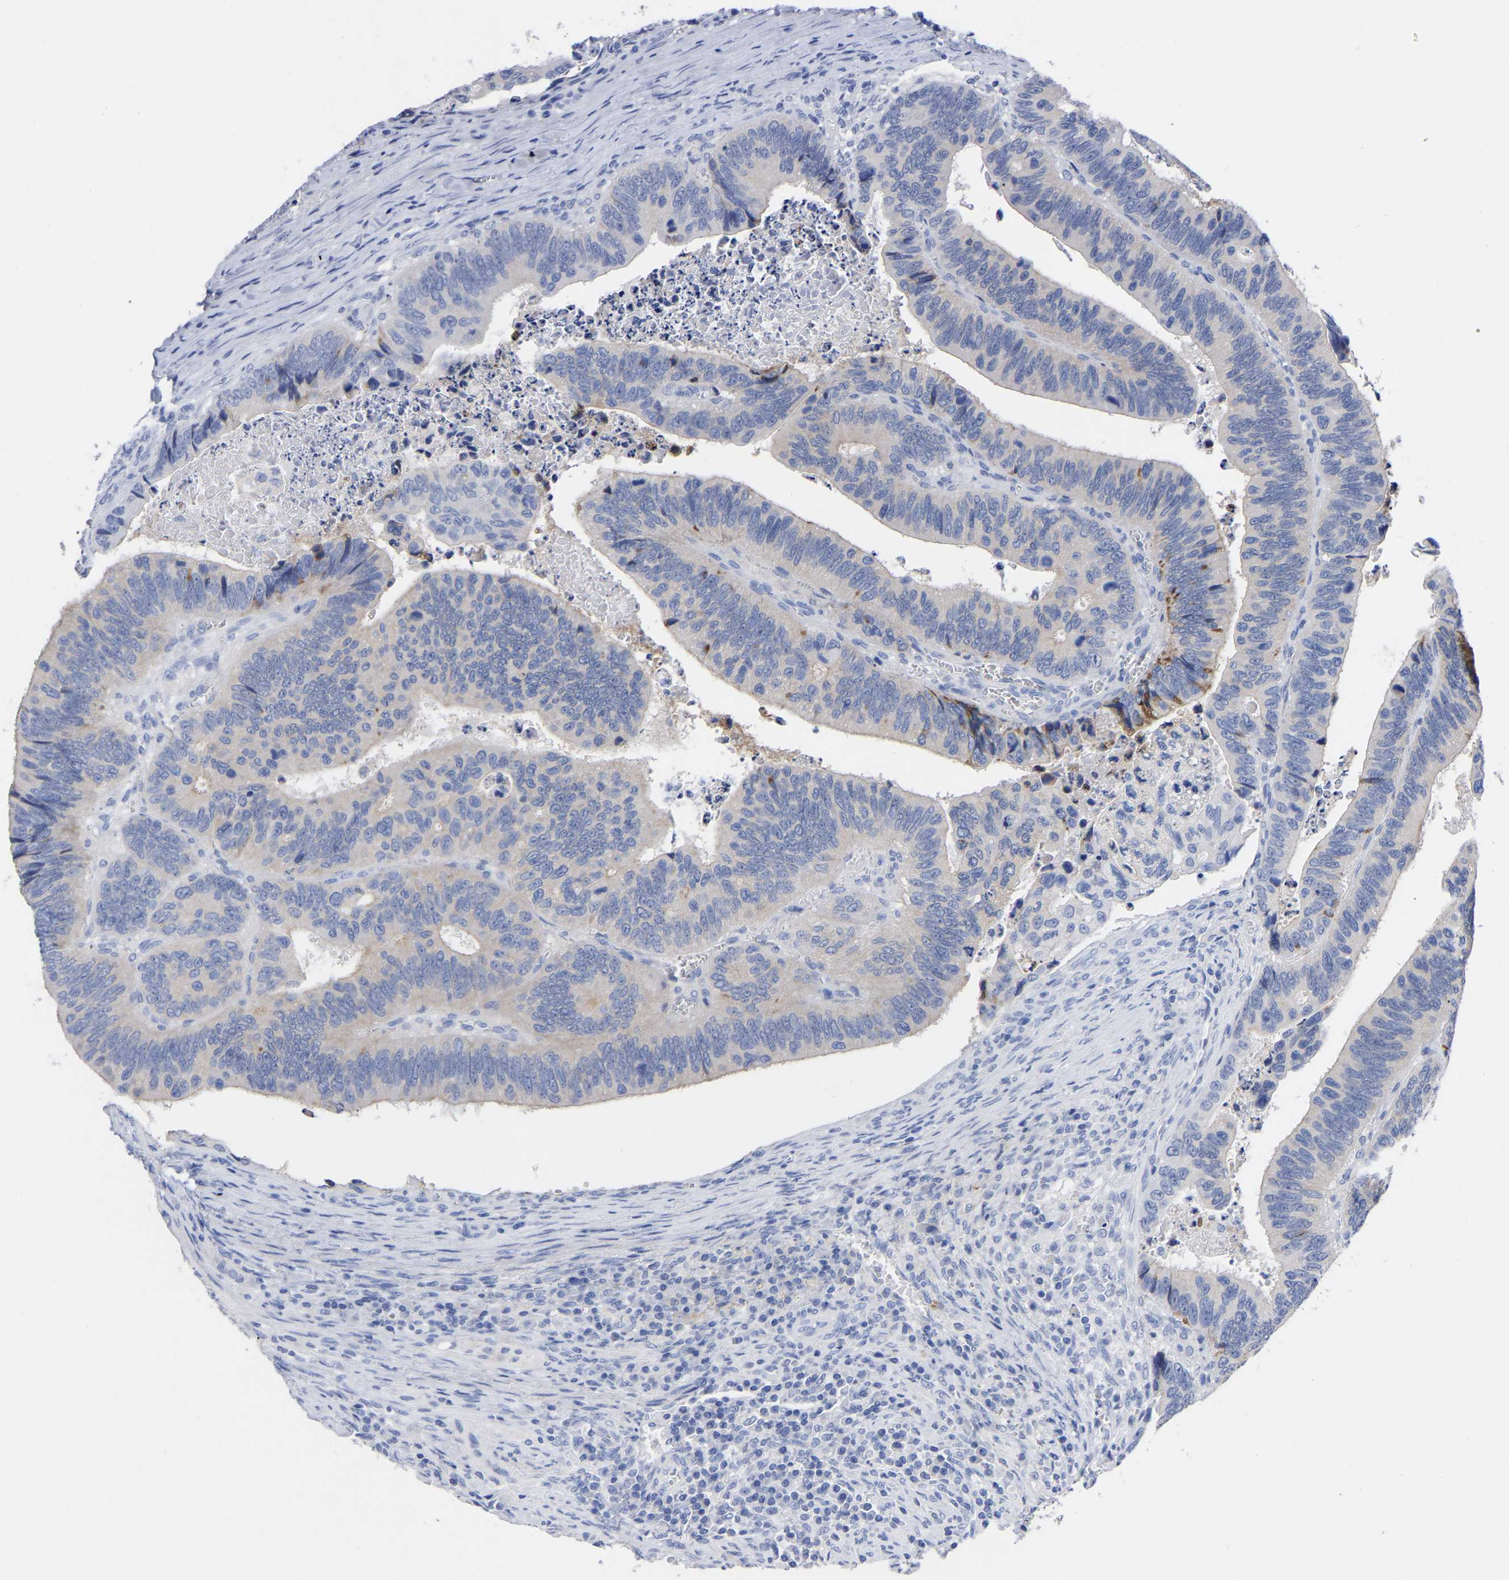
{"staining": {"intensity": "negative", "quantity": "none", "location": "none"}, "tissue": "colorectal cancer", "cell_type": "Tumor cells", "image_type": "cancer", "snomed": [{"axis": "morphology", "description": "Inflammation, NOS"}, {"axis": "morphology", "description": "Adenocarcinoma, NOS"}, {"axis": "topography", "description": "Colon"}], "caption": "This is a image of immunohistochemistry (IHC) staining of colorectal adenocarcinoma, which shows no expression in tumor cells.", "gene": "ANXA13", "patient": {"sex": "male", "age": 72}}